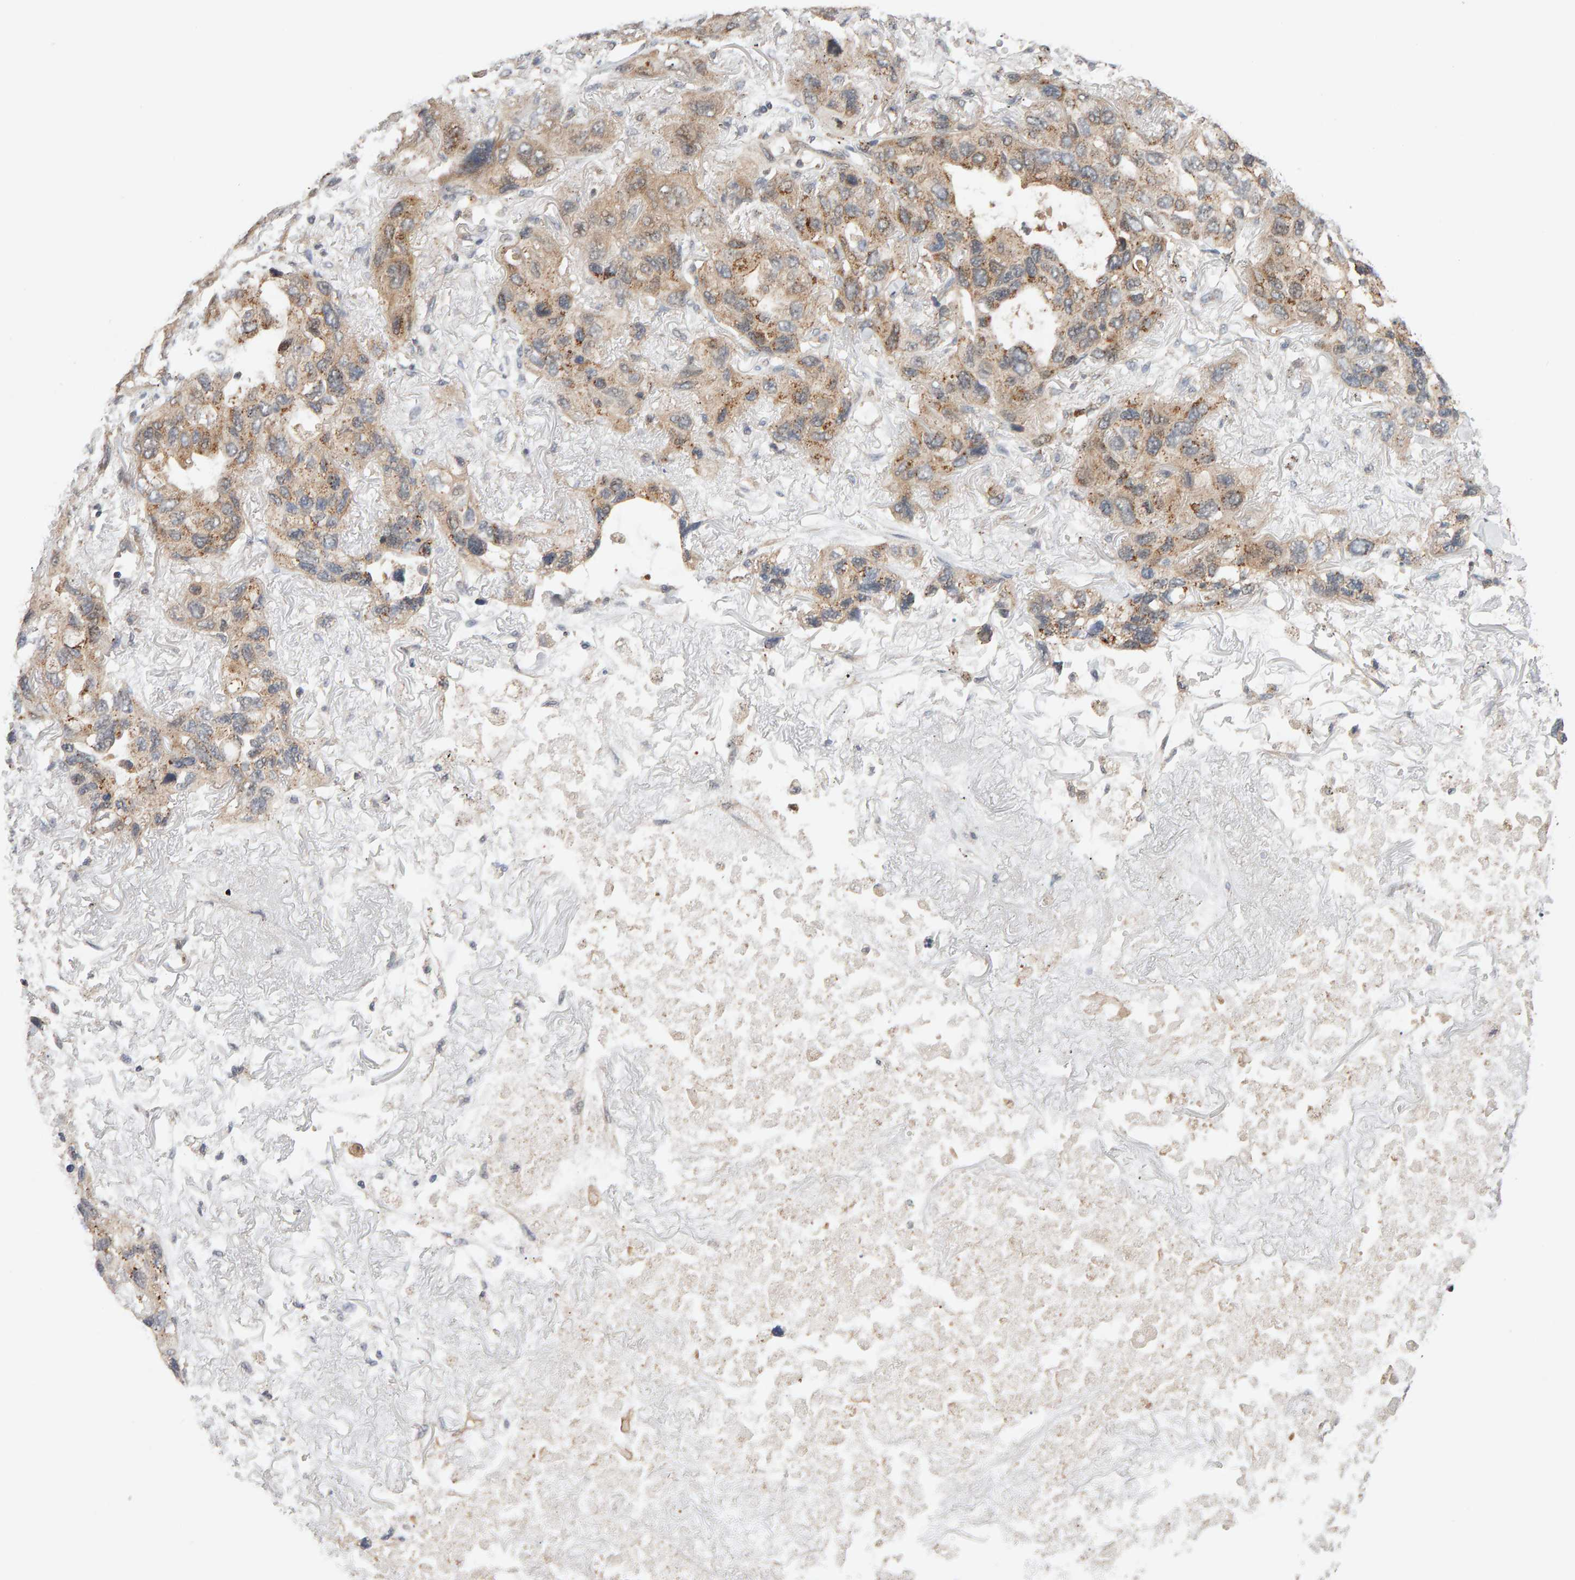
{"staining": {"intensity": "moderate", "quantity": ">75%", "location": "cytoplasmic/membranous"}, "tissue": "lung cancer", "cell_type": "Tumor cells", "image_type": "cancer", "snomed": [{"axis": "morphology", "description": "Squamous cell carcinoma, NOS"}, {"axis": "topography", "description": "Lung"}], "caption": "Immunohistochemical staining of lung squamous cell carcinoma reveals moderate cytoplasmic/membranous protein staining in about >75% of tumor cells.", "gene": "DNAJC7", "patient": {"sex": "female", "age": 73}}